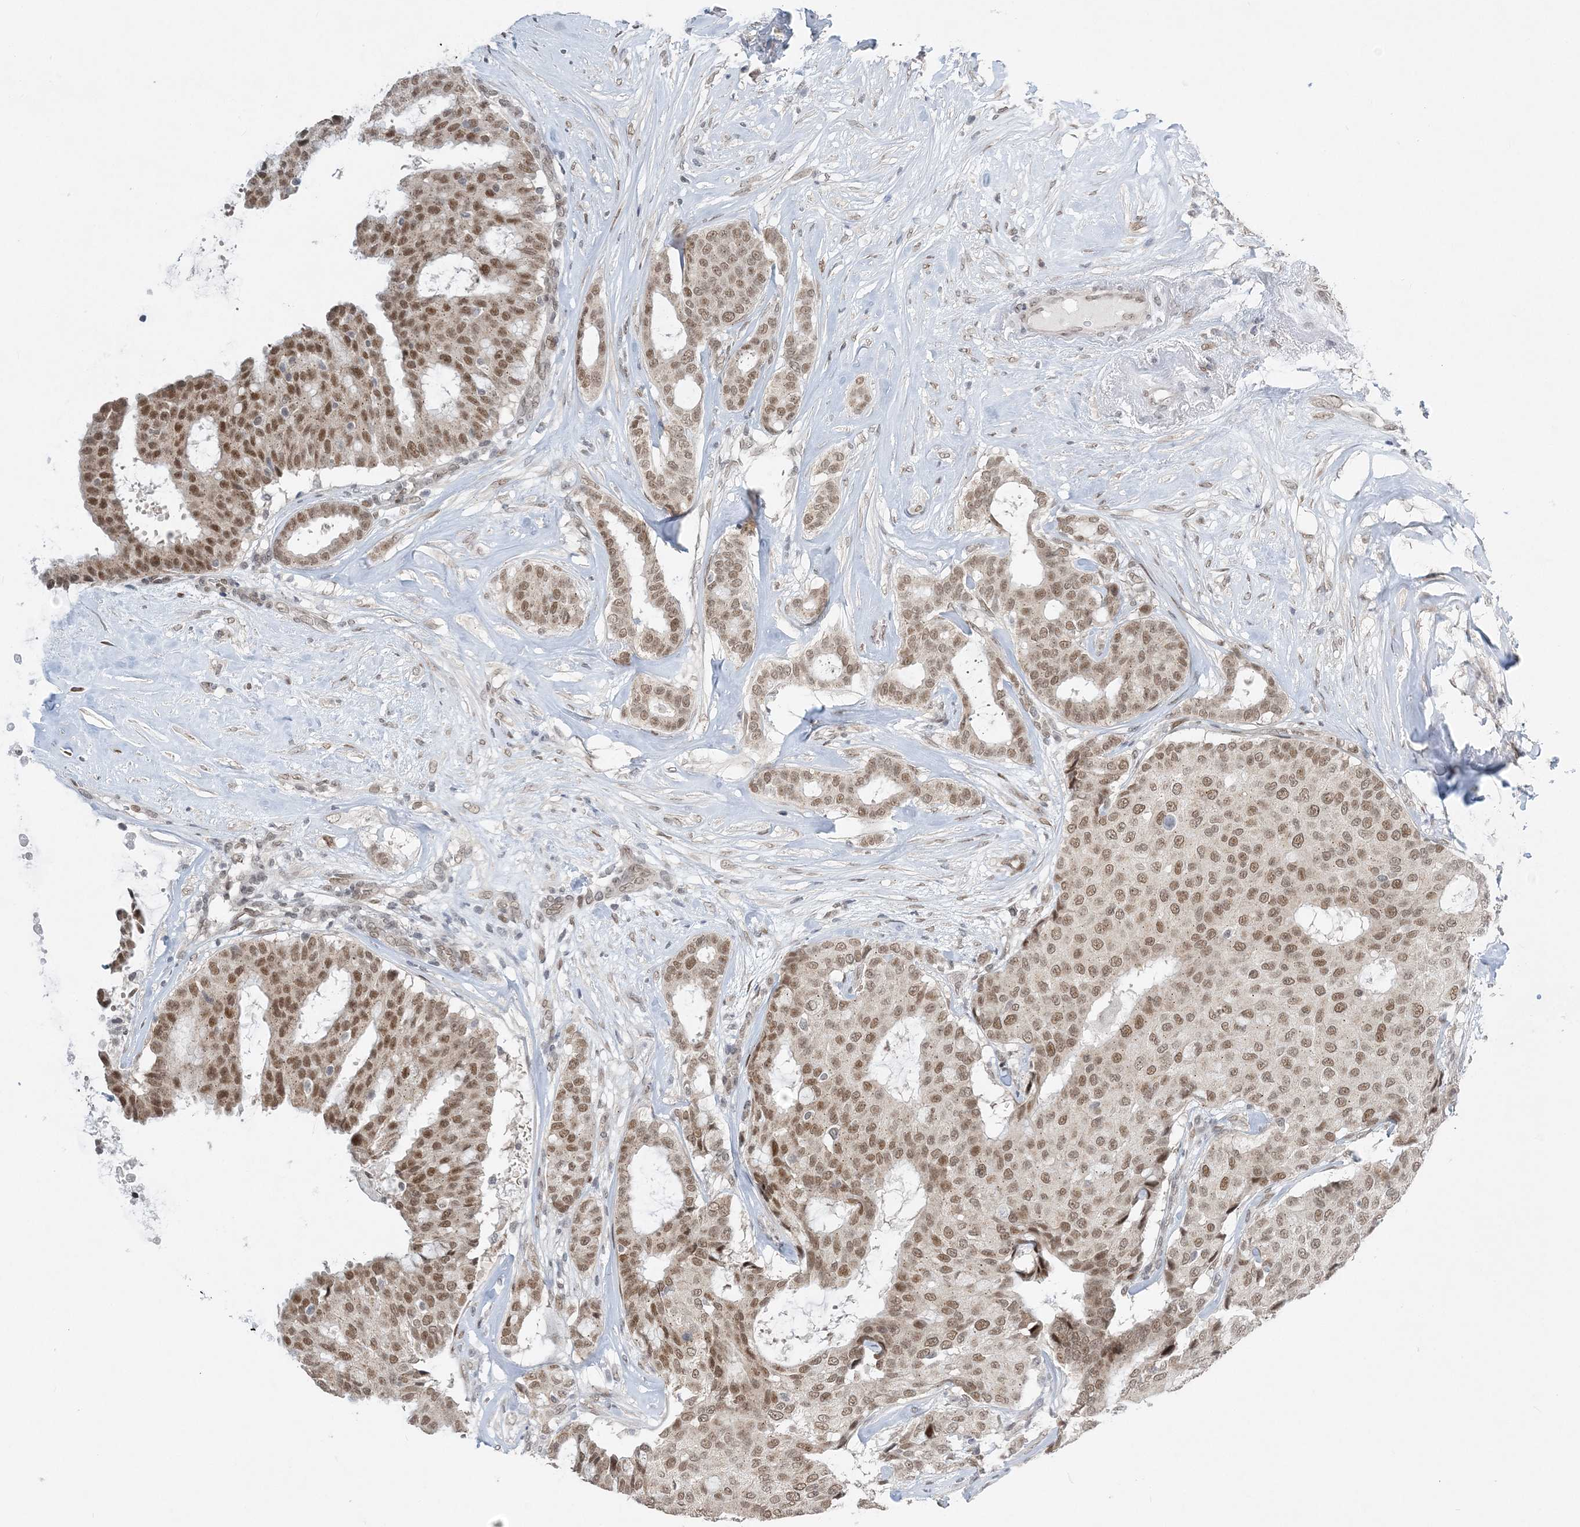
{"staining": {"intensity": "moderate", "quantity": ">75%", "location": "nuclear"}, "tissue": "breast cancer", "cell_type": "Tumor cells", "image_type": "cancer", "snomed": [{"axis": "morphology", "description": "Duct carcinoma"}, {"axis": "topography", "description": "Breast"}], "caption": "Immunohistochemical staining of breast intraductal carcinoma demonstrates moderate nuclear protein expression in approximately >75% of tumor cells. Nuclei are stained in blue.", "gene": "WAC", "patient": {"sex": "female", "age": 75}}